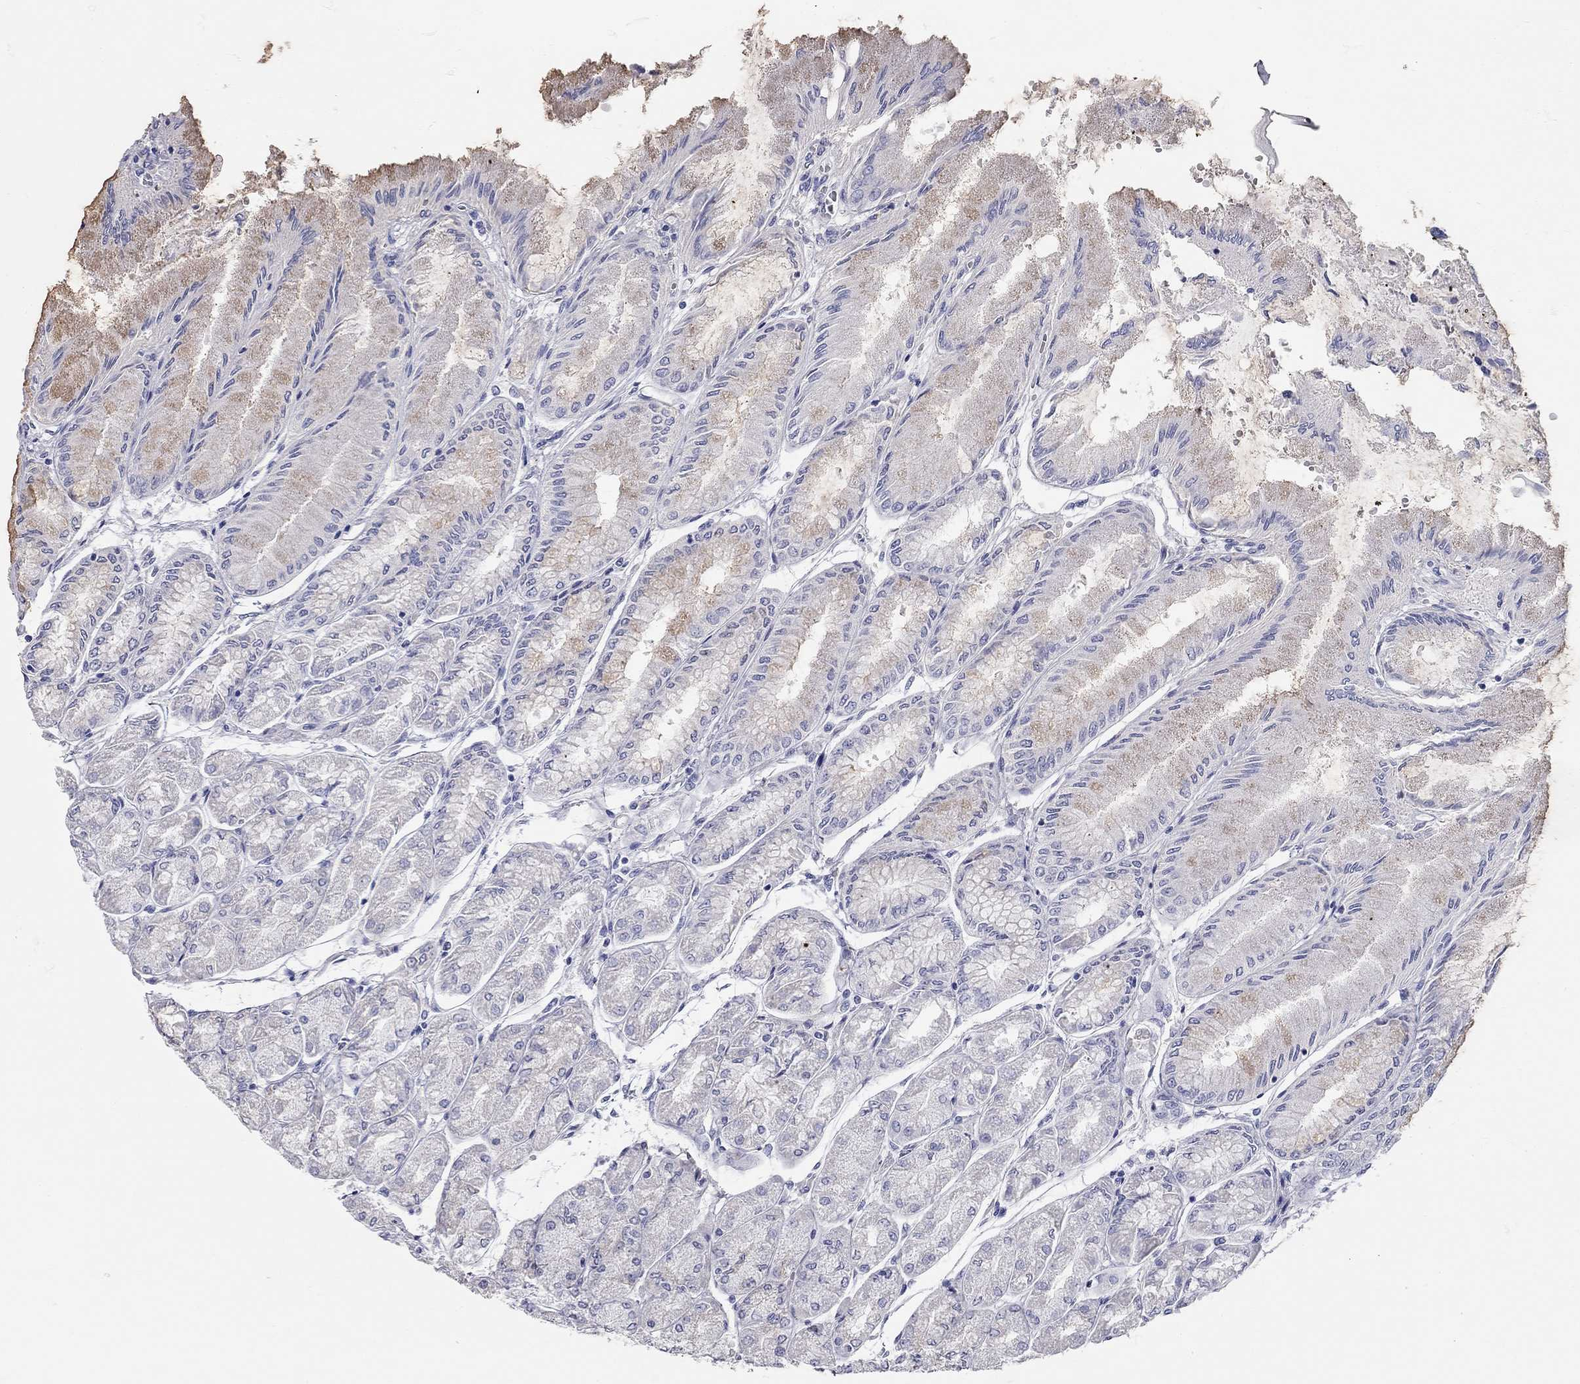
{"staining": {"intensity": "moderate", "quantity": "<25%", "location": "cytoplasmic/membranous"}, "tissue": "stomach", "cell_type": "Glandular cells", "image_type": "normal", "snomed": [{"axis": "morphology", "description": "Normal tissue, NOS"}, {"axis": "topography", "description": "Stomach, upper"}], "caption": "This is an image of immunohistochemistry staining of benign stomach, which shows moderate expression in the cytoplasmic/membranous of glandular cells.", "gene": "XAGE2", "patient": {"sex": "male", "age": 60}}